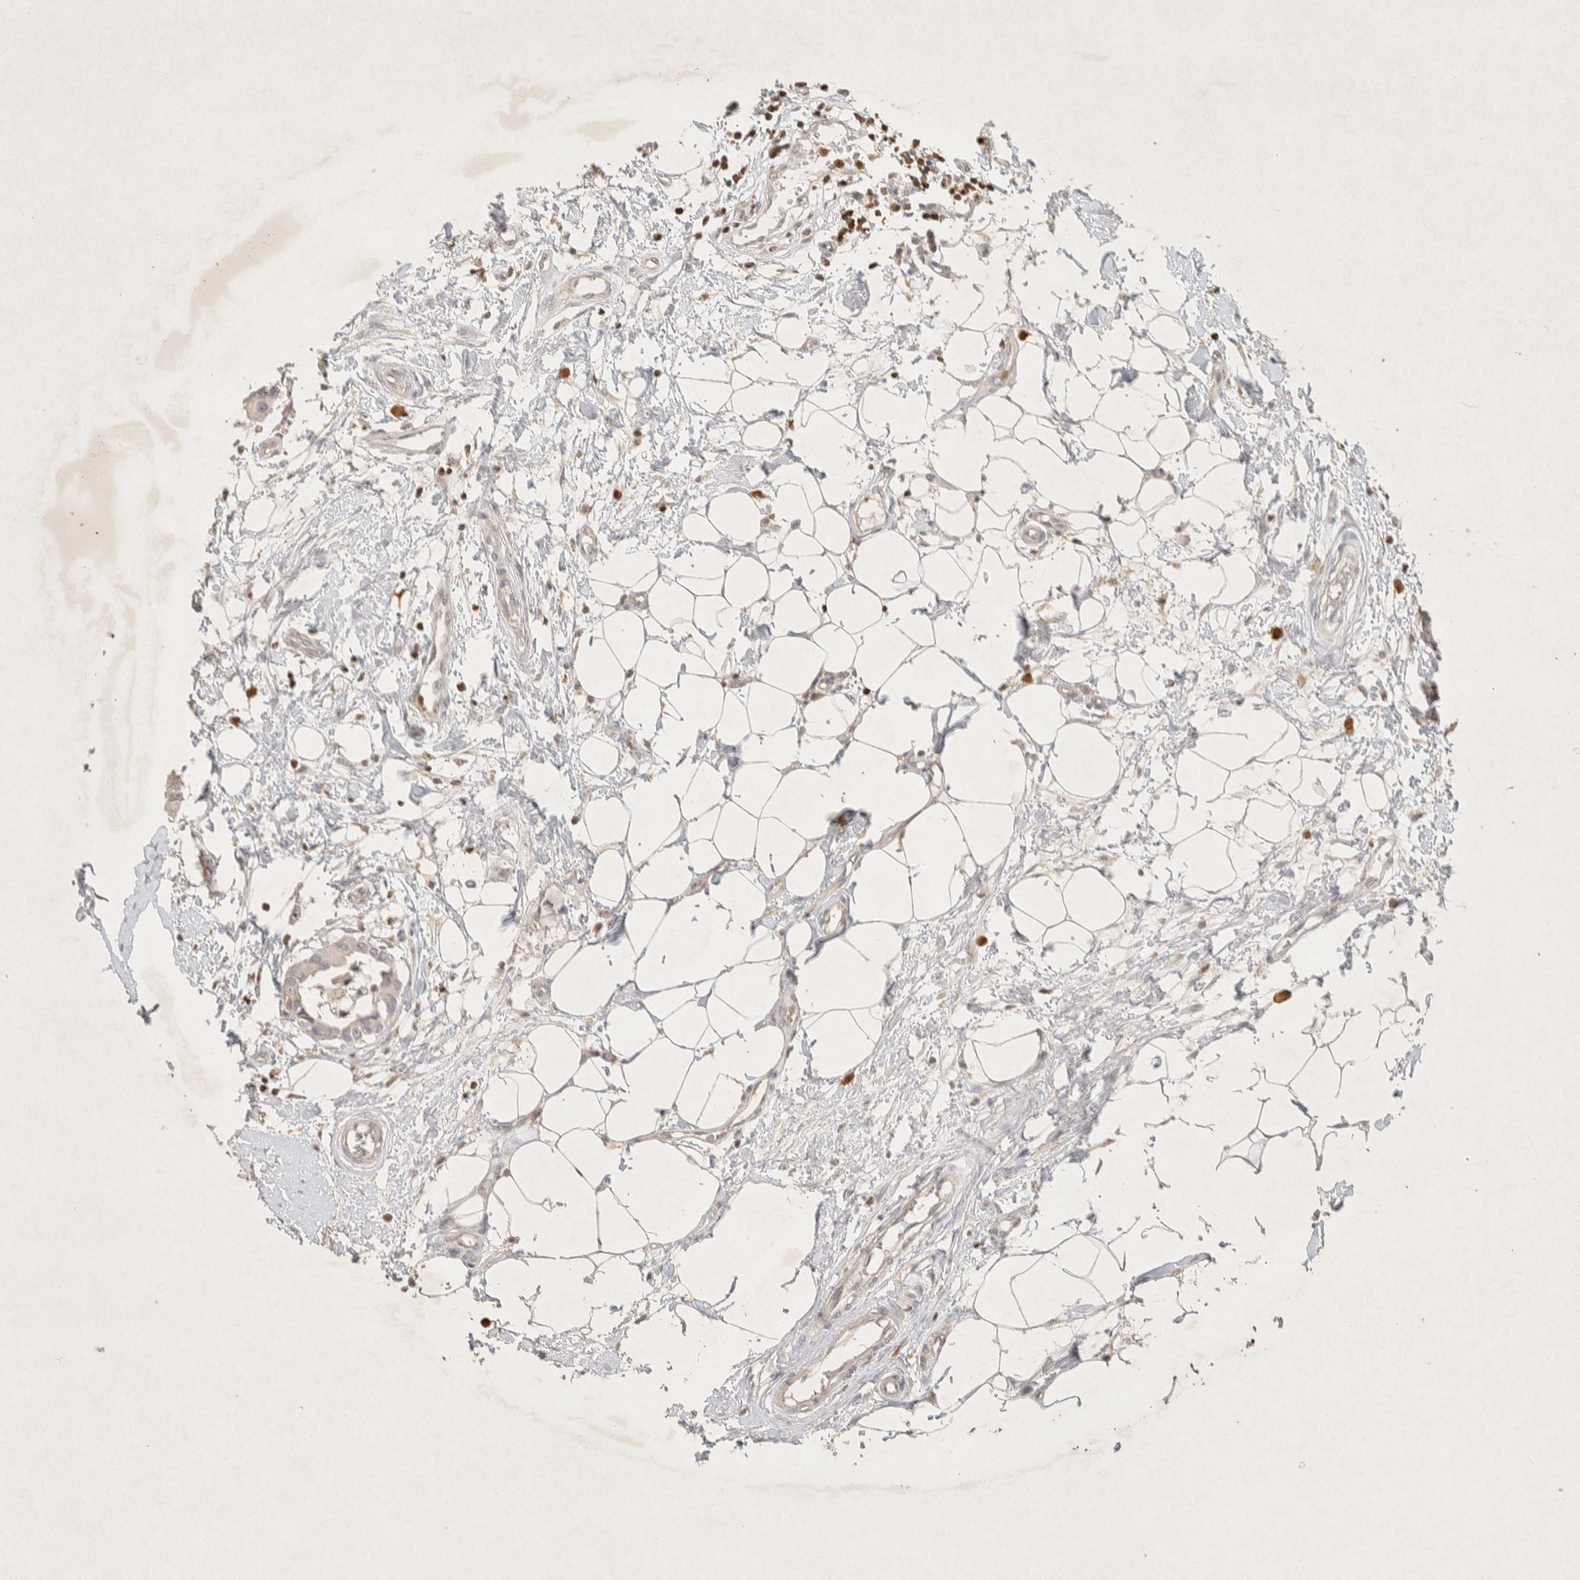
{"staining": {"intensity": "negative", "quantity": "none", "location": "none"}, "tissue": "breast cancer", "cell_type": "Tumor cells", "image_type": "cancer", "snomed": [{"axis": "morphology", "description": "Duct carcinoma"}, {"axis": "topography", "description": "Breast"}], "caption": "Protein analysis of breast cancer reveals no significant expression in tumor cells.", "gene": "RAC2", "patient": {"sex": "female", "age": 40}}